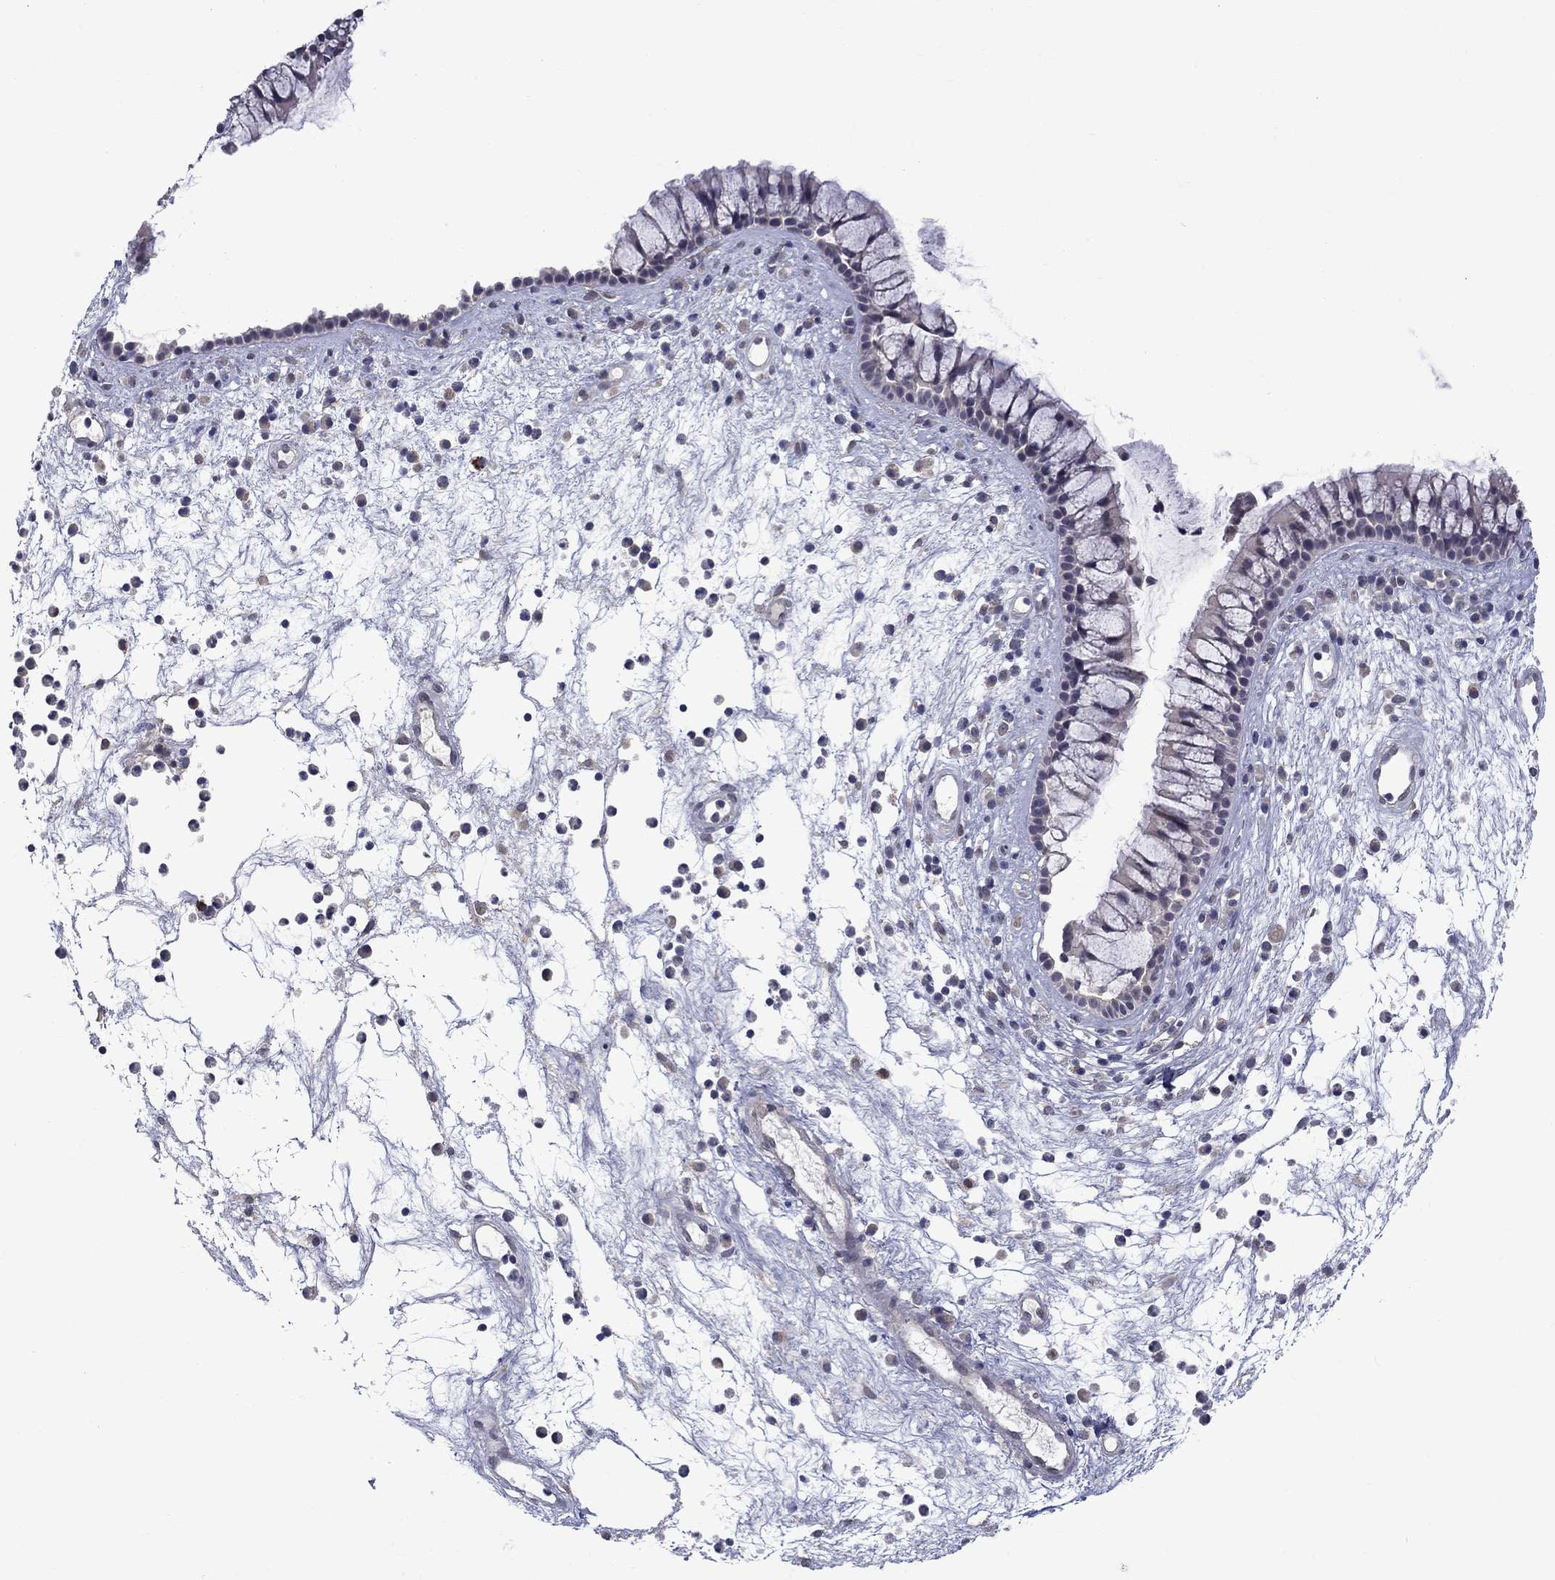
{"staining": {"intensity": "negative", "quantity": "none", "location": "none"}, "tissue": "nasopharynx", "cell_type": "Respiratory epithelial cells", "image_type": "normal", "snomed": [{"axis": "morphology", "description": "Normal tissue, NOS"}, {"axis": "topography", "description": "Nasopharynx"}], "caption": "Immunohistochemistry (IHC) photomicrograph of unremarkable nasopharynx: human nasopharynx stained with DAB (3,3'-diaminobenzidine) demonstrates no significant protein positivity in respiratory epithelial cells.", "gene": "PCBP2", "patient": {"sex": "male", "age": 77}}